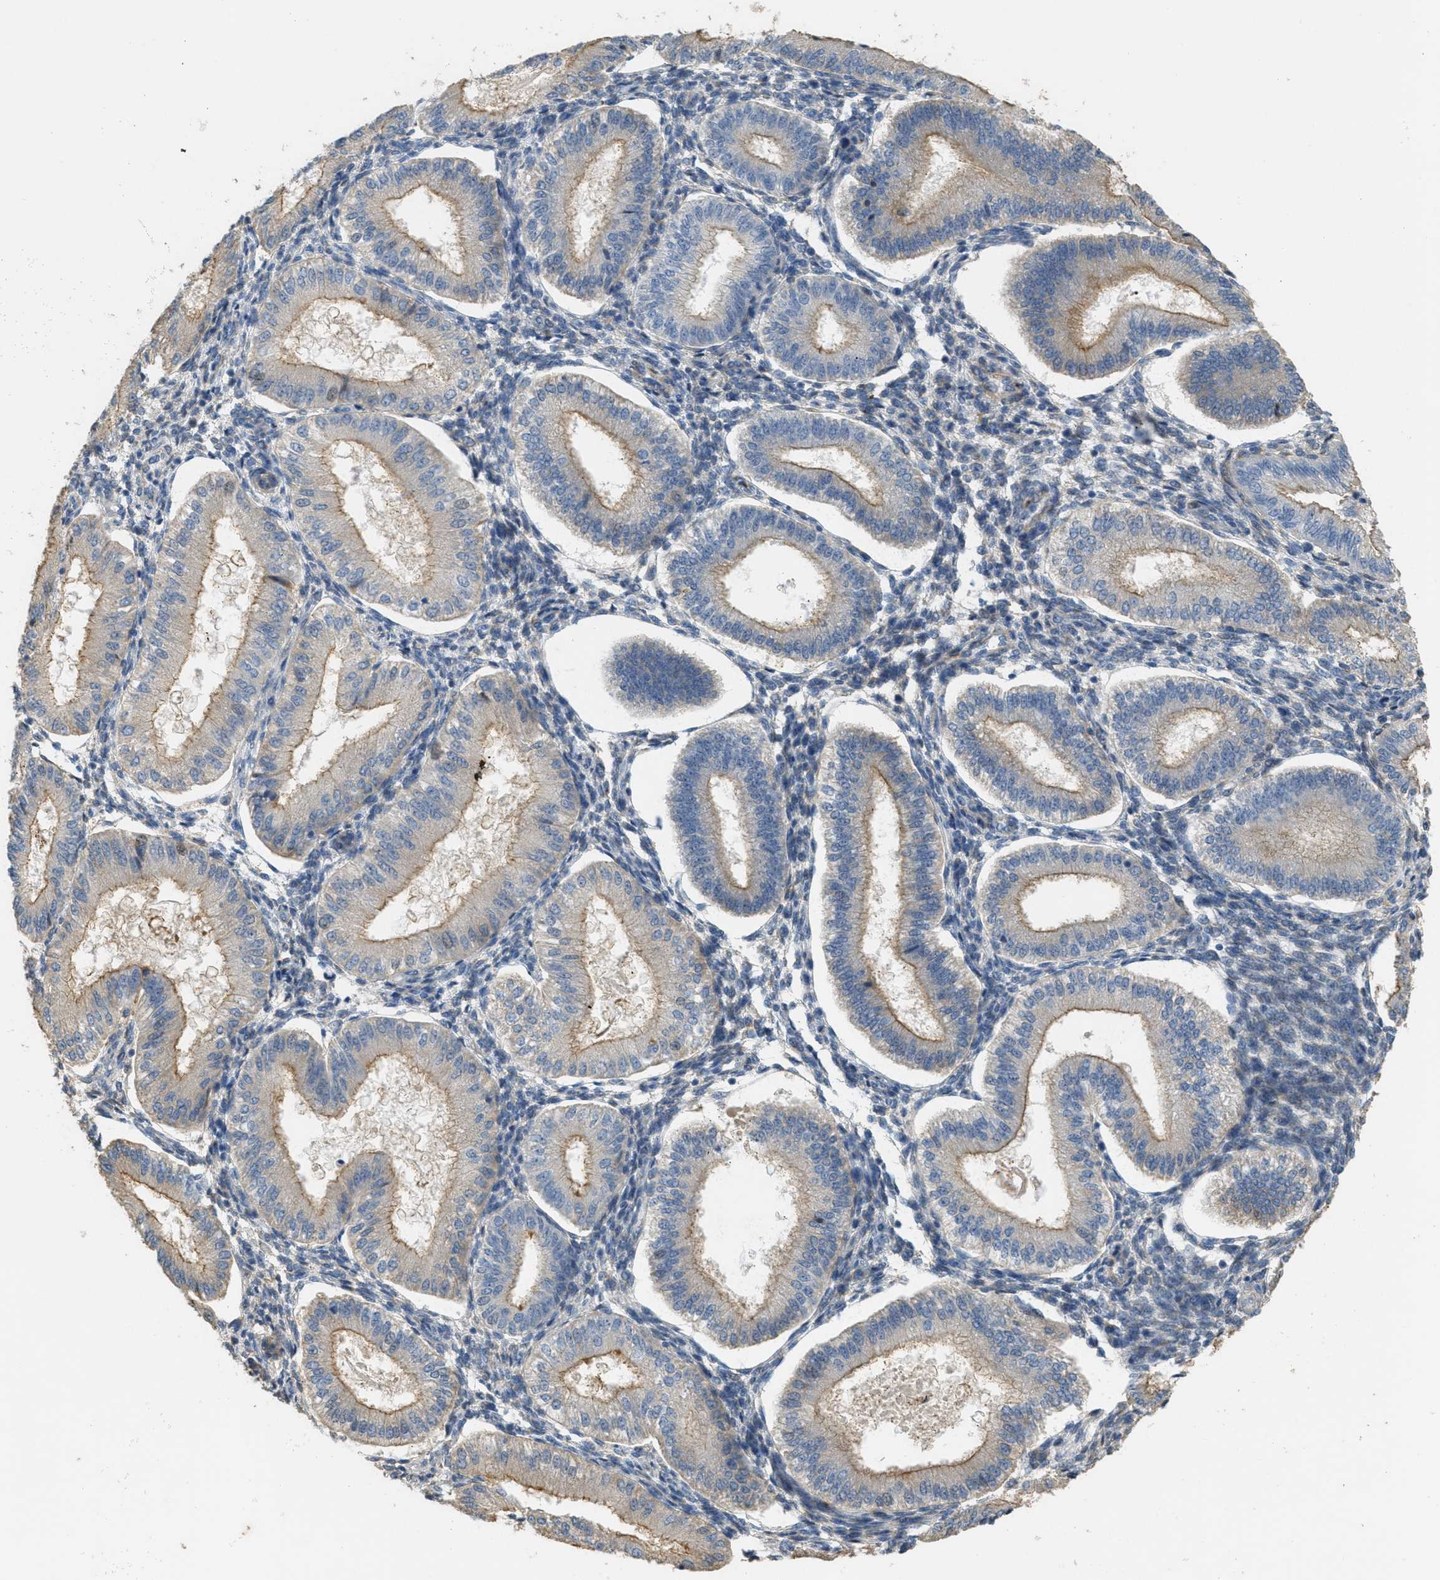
{"staining": {"intensity": "negative", "quantity": "none", "location": "none"}, "tissue": "endometrium", "cell_type": "Cells in endometrial stroma", "image_type": "normal", "snomed": [{"axis": "morphology", "description": "Normal tissue, NOS"}, {"axis": "topography", "description": "Endometrium"}], "caption": "Immunohistochemistry (IHC) of normal endometrium displays no expression in cells in endometrial stroma.", "gene": "ADCY5", "patient": {"sex": "female", "age": 39}}